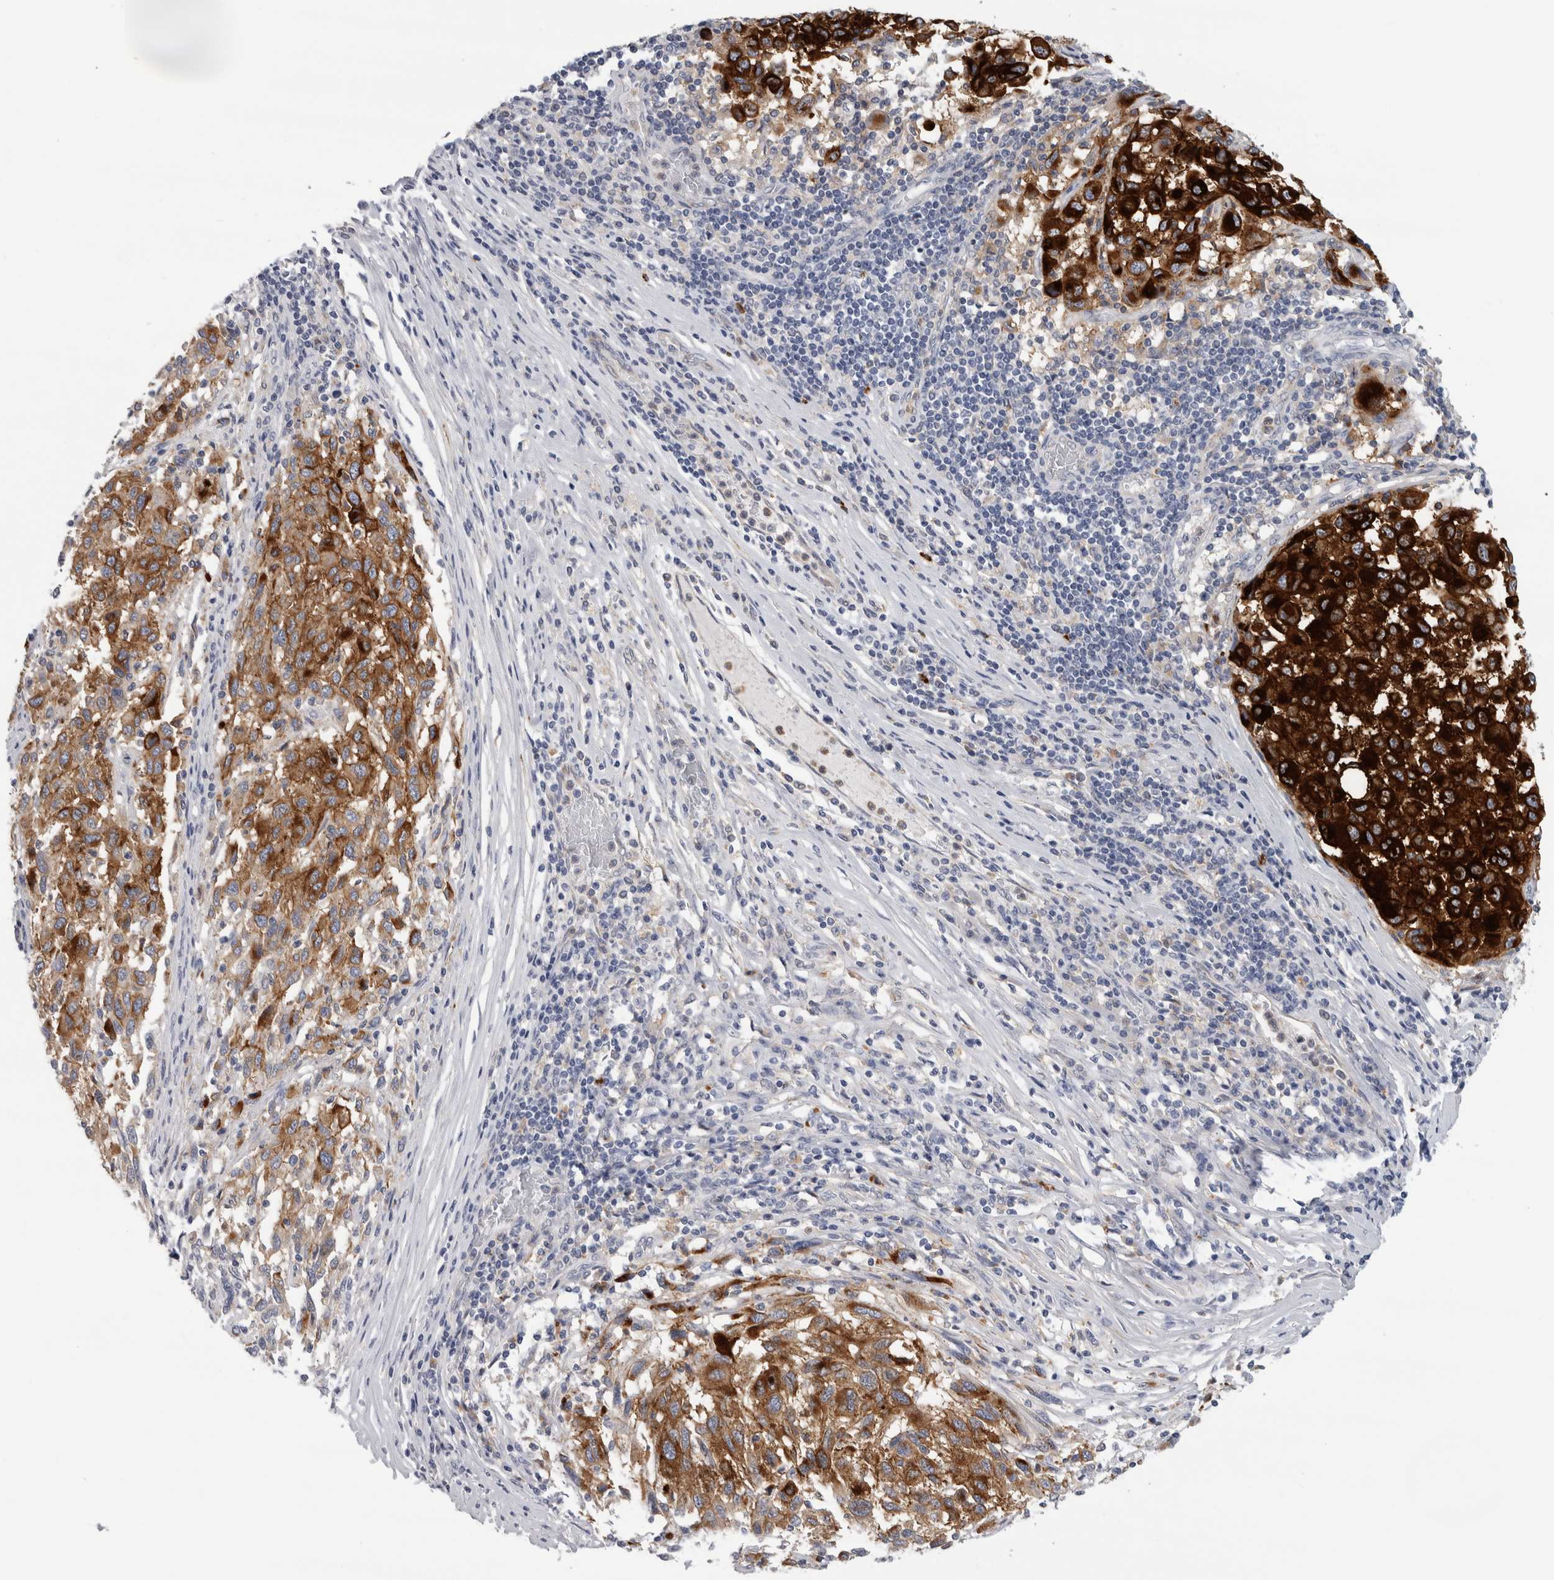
{"staining": {"intensity": "strong", "quantity": ">75%", "location": "cytoplasmic/membranous"}, "tissue": "melanoma", "cell_type": "Tumor cells", "image_type": "cancer", "snomed": [{"axis": "morphology", "description": "Malignant melanoma, Metastatic site"}, {"axis": "topography", "description": "Lymph node"}], "caption": "An immunohistochemistry (IHC) histopathology image of tumor tissue is shown. Protein staining in brown labels strong cytoplasmic/membranous positivity in malignant melanoma (metastatic site) within tumor cells.", "gene": "CD63", "patient": {"sex": "male", "age": 61}}